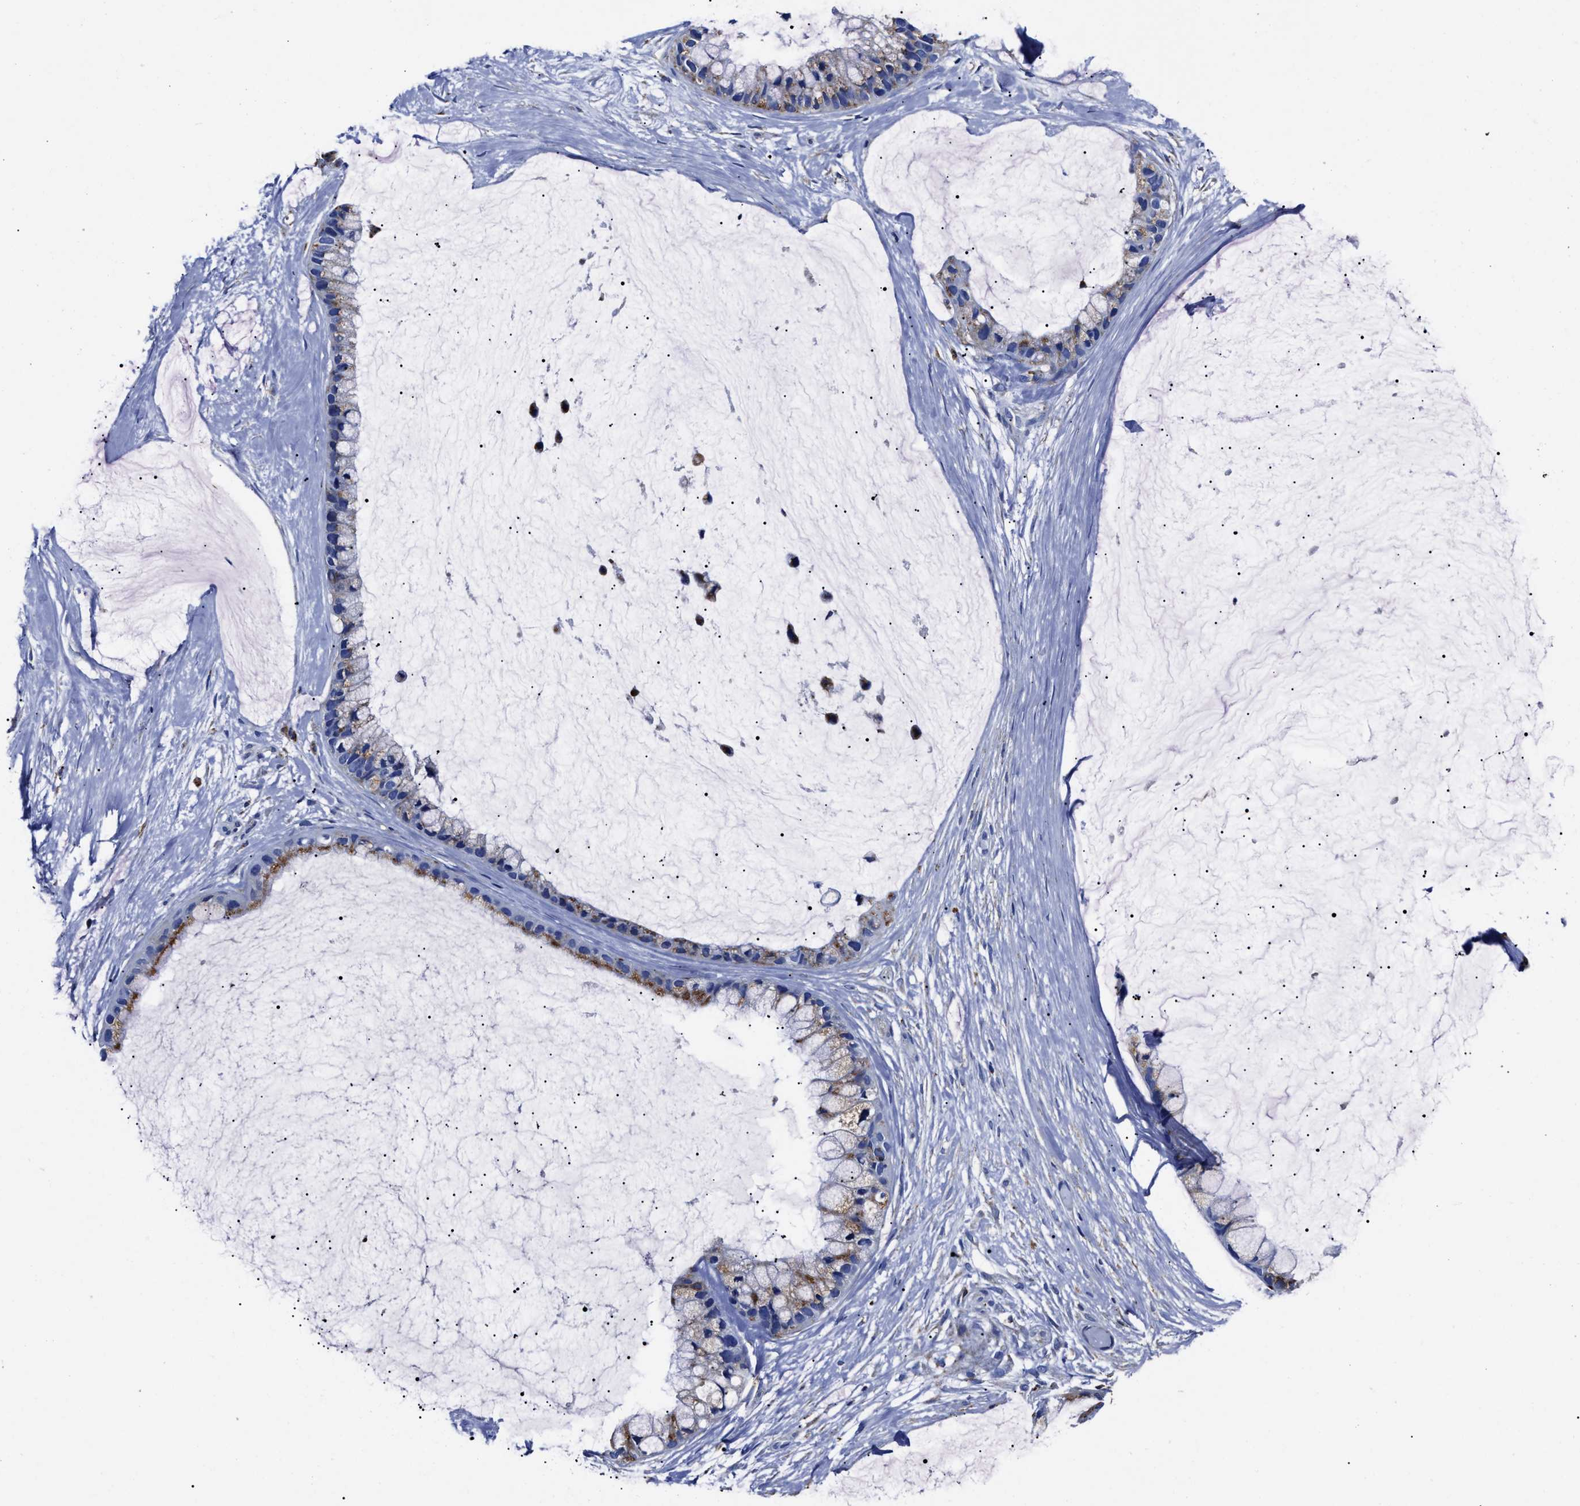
{"staining": {"intensity": "weak", "quantity": "25%-75%", "location": "cytoplasmic/membranous"}, "tissue": "ovarian cancer", "cell_type": "Tumor cells", "image_type": "cancer", "snomed": [{"axis": "morphology", "description": "Cystadenocarcinoma, mucinous, NOS"}, {"axis": "topography", "description": "Ovary"}], "caption": "Brown immunohistochemical staining in human mucinous cystadenocarcinoma (ovarian) shows weak cytoplasmic/membranous expression in approximately 25%-75% of tumor cells.", "gene": "LAMTOR4", "patient": {"sex": "female", "age": 39}}